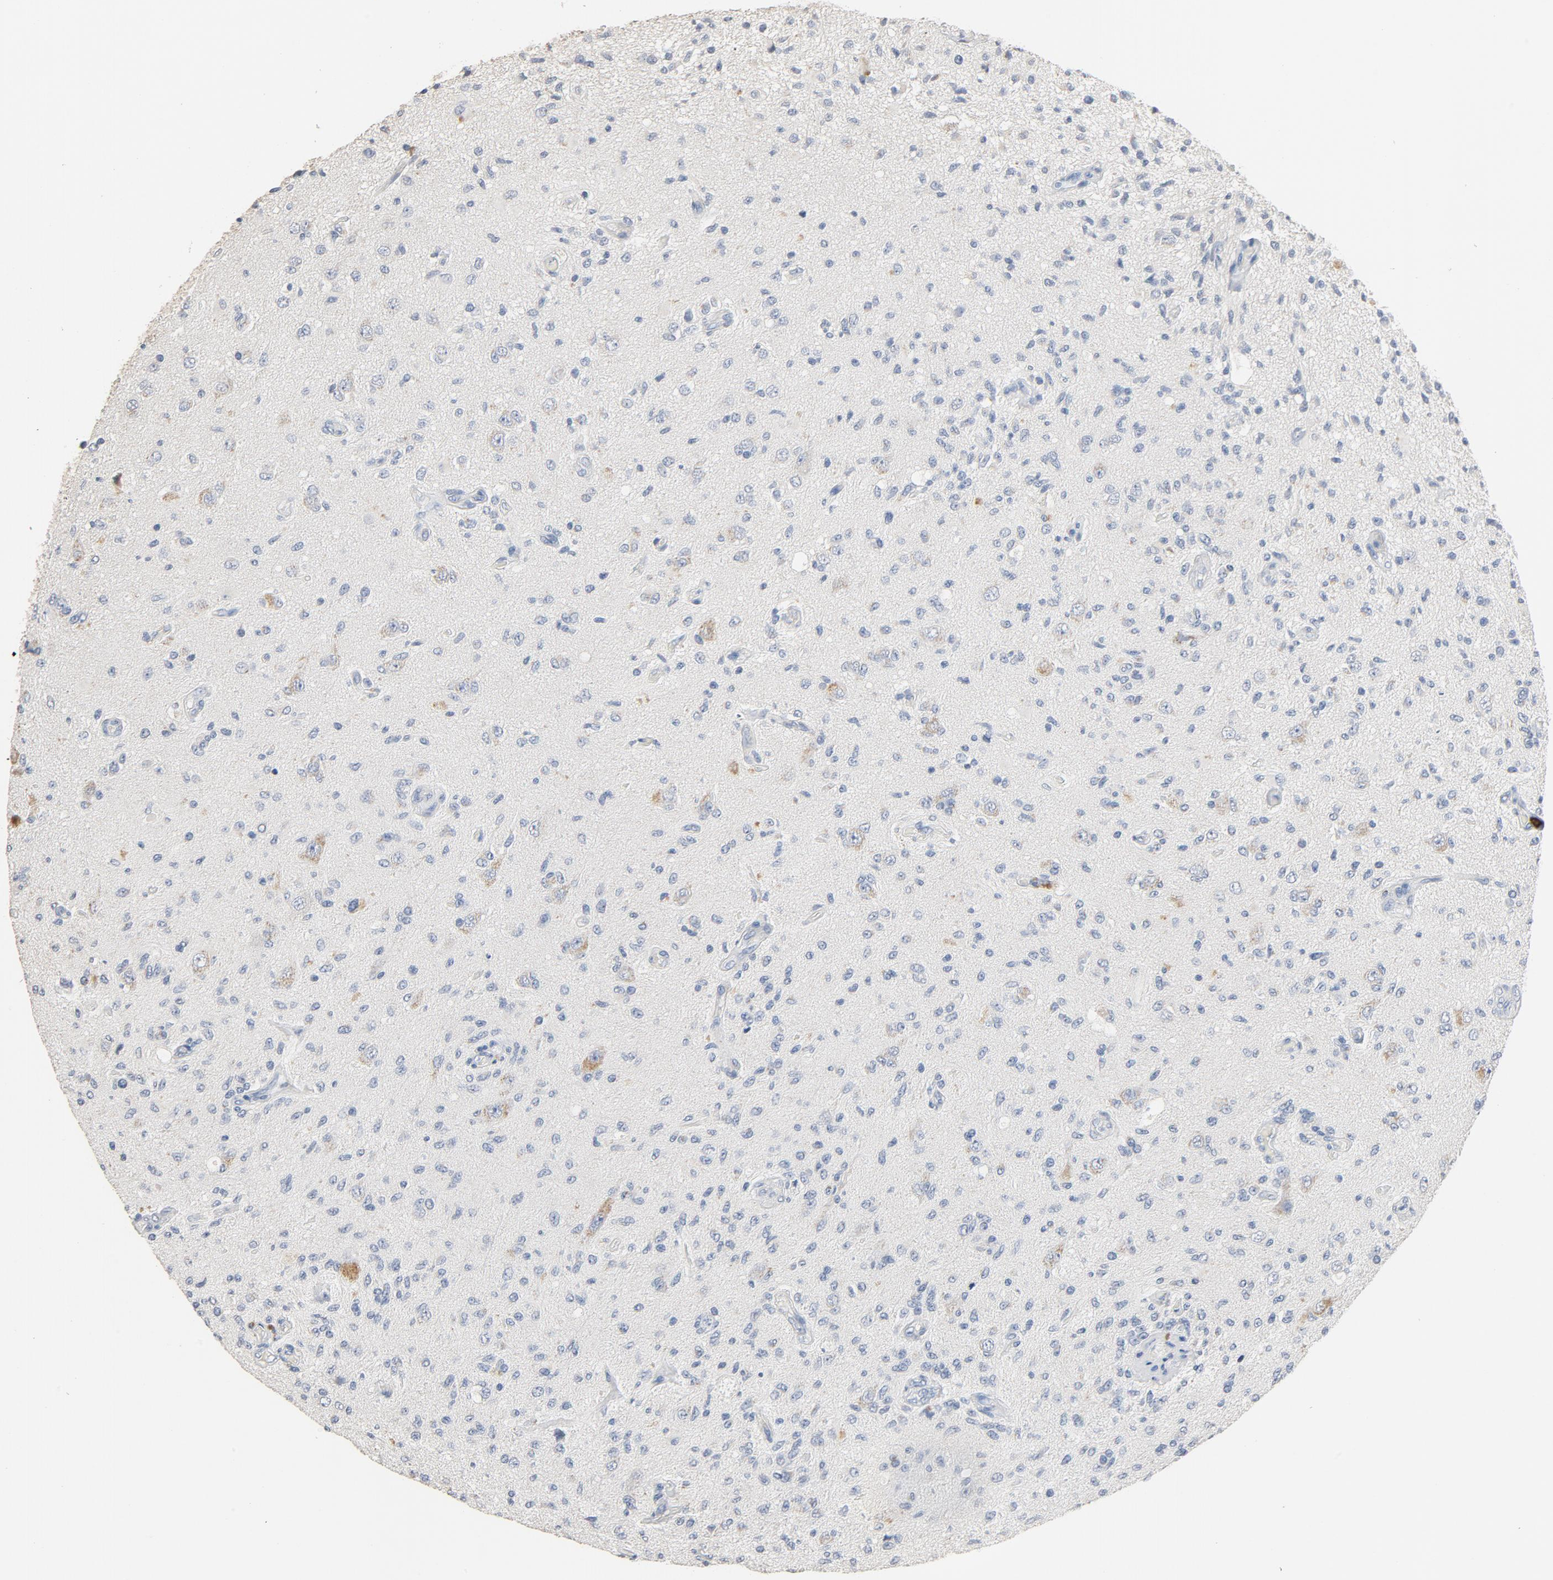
{"staining": {"intensity": "negative", "quantity": "none", "location": "none"}, "tissue": "glioma", "cell_type": "Tumor cells", "image_type": "cancer", "snomed": [{"axis": "morphology", "description": "Normal tissue, NOS"}, {"axis": "morphology", "description": "Glioma, malignant, High grade"}, {"axis": "topography", "description": "Cerebral cortex"}], "caption": "Immunohistochemical staining of glioma demonstrates no significant positivity in tumor cells.", "gene": "CD247", "patient": {"sex": "male", "age": 77}}